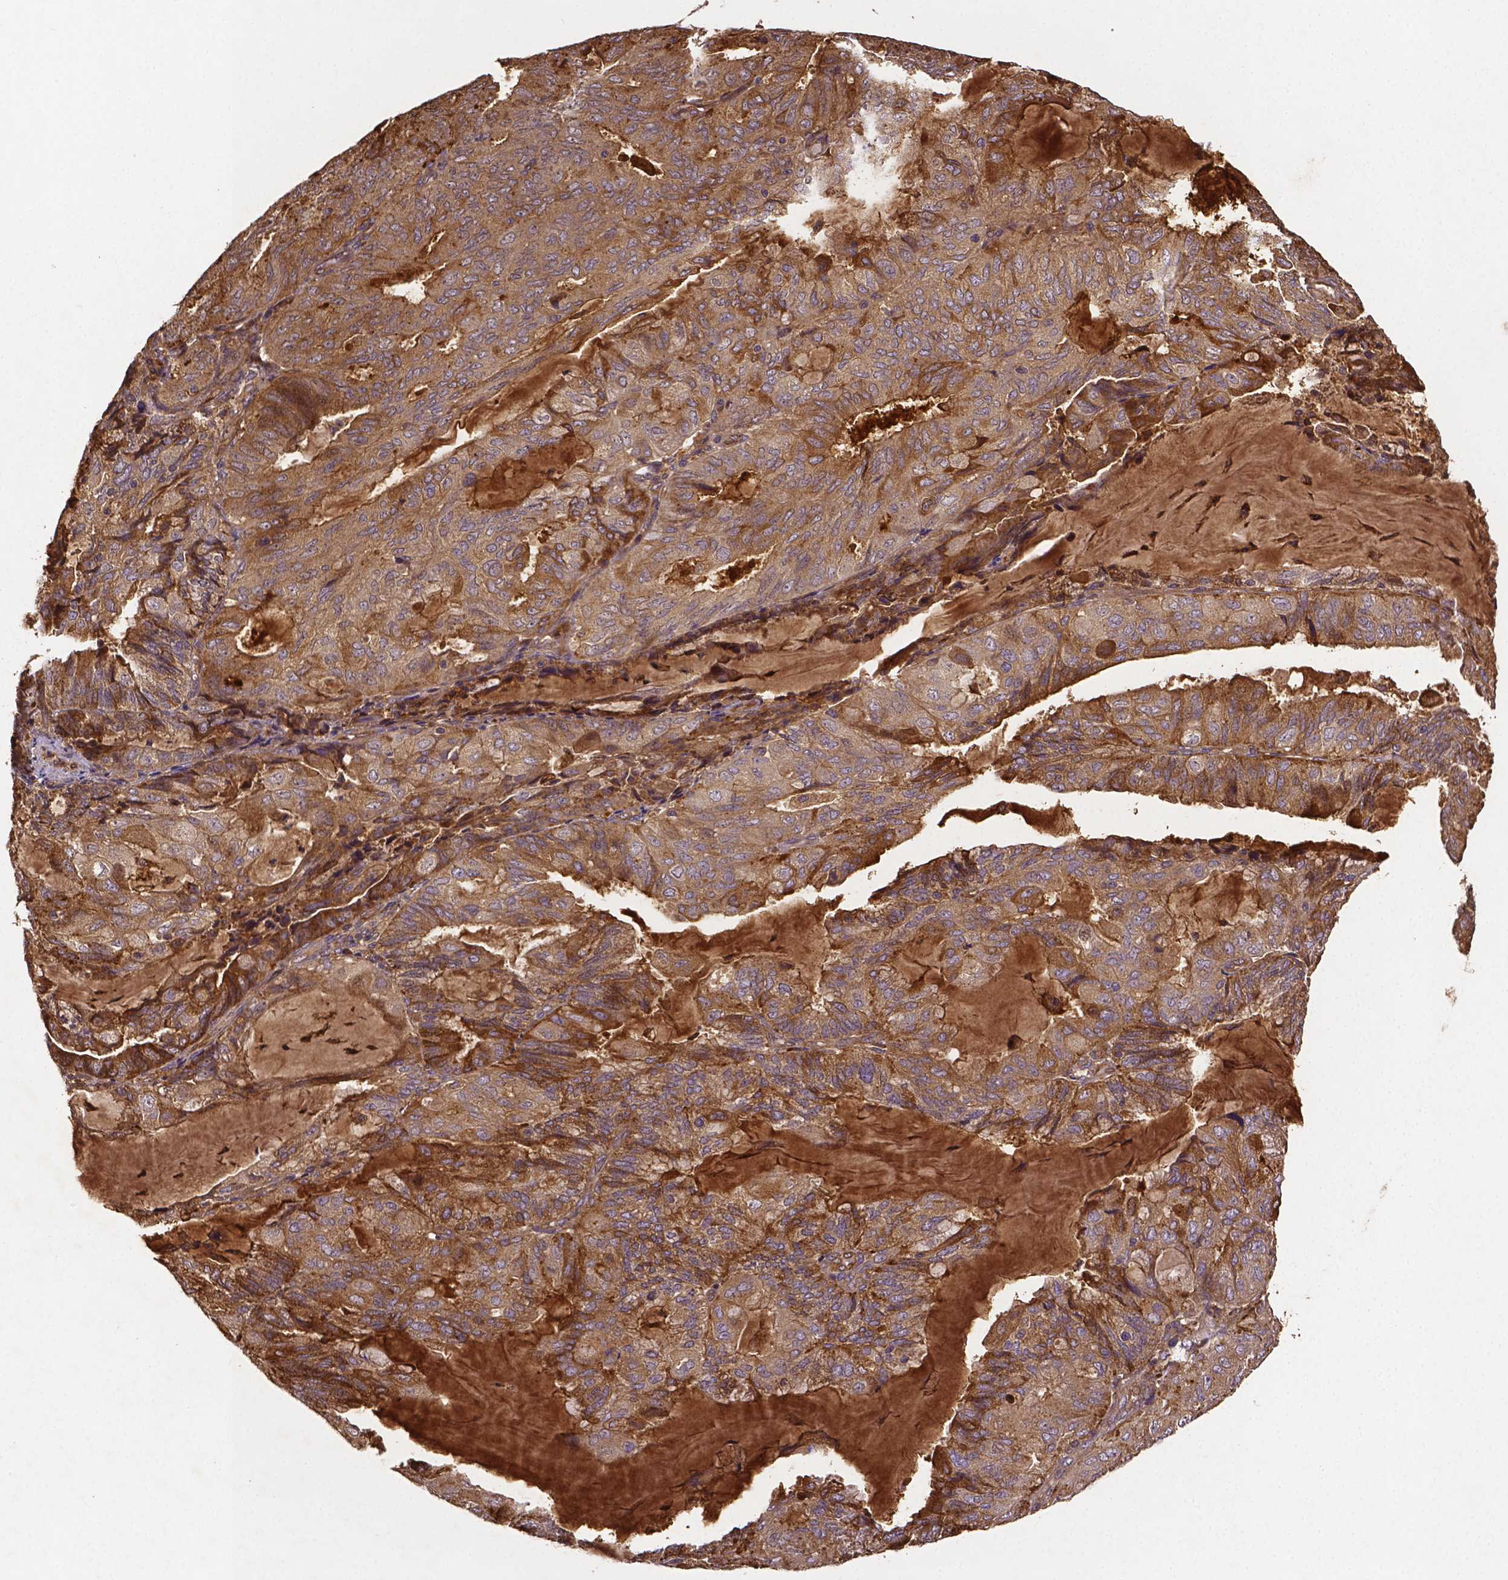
{"staining": {"intensity": "moderate", "quantity": ">75%", "location": "cytoplasmic/membranous"}, "tissue": "endometrial cancer", "cell_type": "Tumor cells", "image_type": "cancer", "snomed": [{"axis": "morphology", "description": "Adenocarcinoma, NOS"}, {"axis": "topography", "description": "Endometrium"}], "caption": "Protein analysis of adenocarcinoma (endometrial) tissue displays moderate cytoplasmic/membranous positivity in approximately >75% of tumor cells.", "gene": "RNF123", "patient": {"sex": "female", "age": 81}}